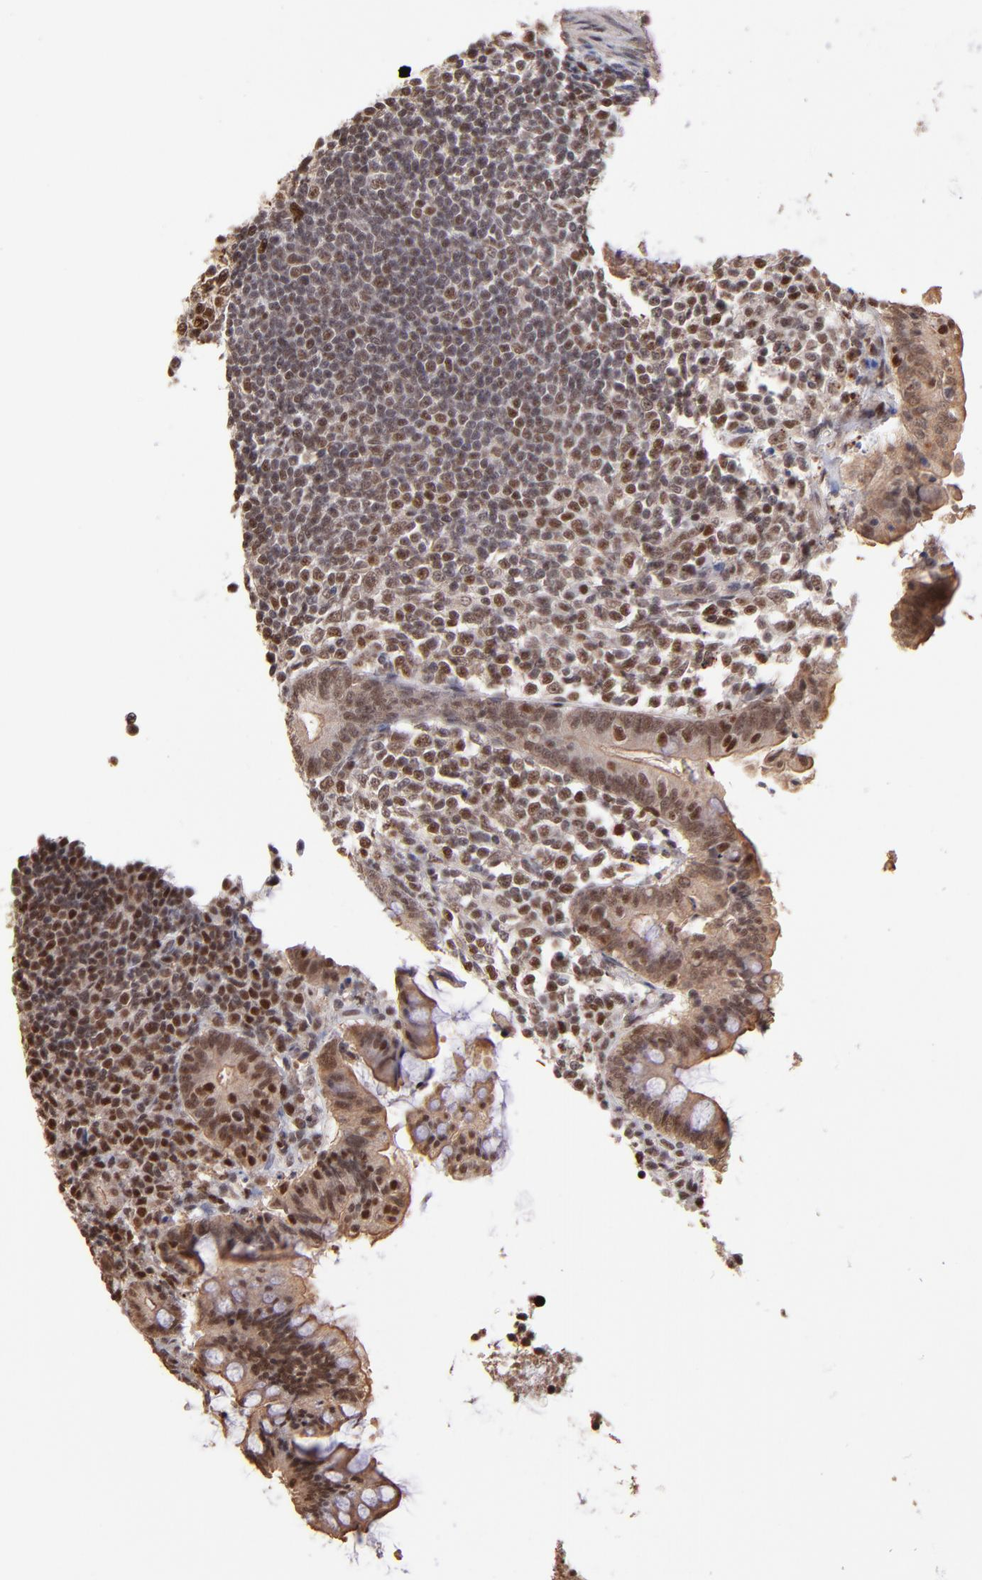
{"staining": {"intensity": "moderate", "quantity": ">75%", "location": "nuclear"}, "tissue": "appendix", "cell_type": "Glandular cells", "image_type": "normal", "snomed": [{"axis": "morphology", "description": "Normal tissue, NOS"}, {"axis": "topography", "description": "Appendix"}], "caption": "Immunohistochemistry (IHC) photomicrograph of normal appendix: human appendix stained using immunohistochemistry (IHC) demonstrates medium levels of moderate protein expression localized specifically in the nuclear of glandular cells, appearing as a nuclear brown color.", "gene": "TERF2", "patient": {"sex": "female", "age": 66}}